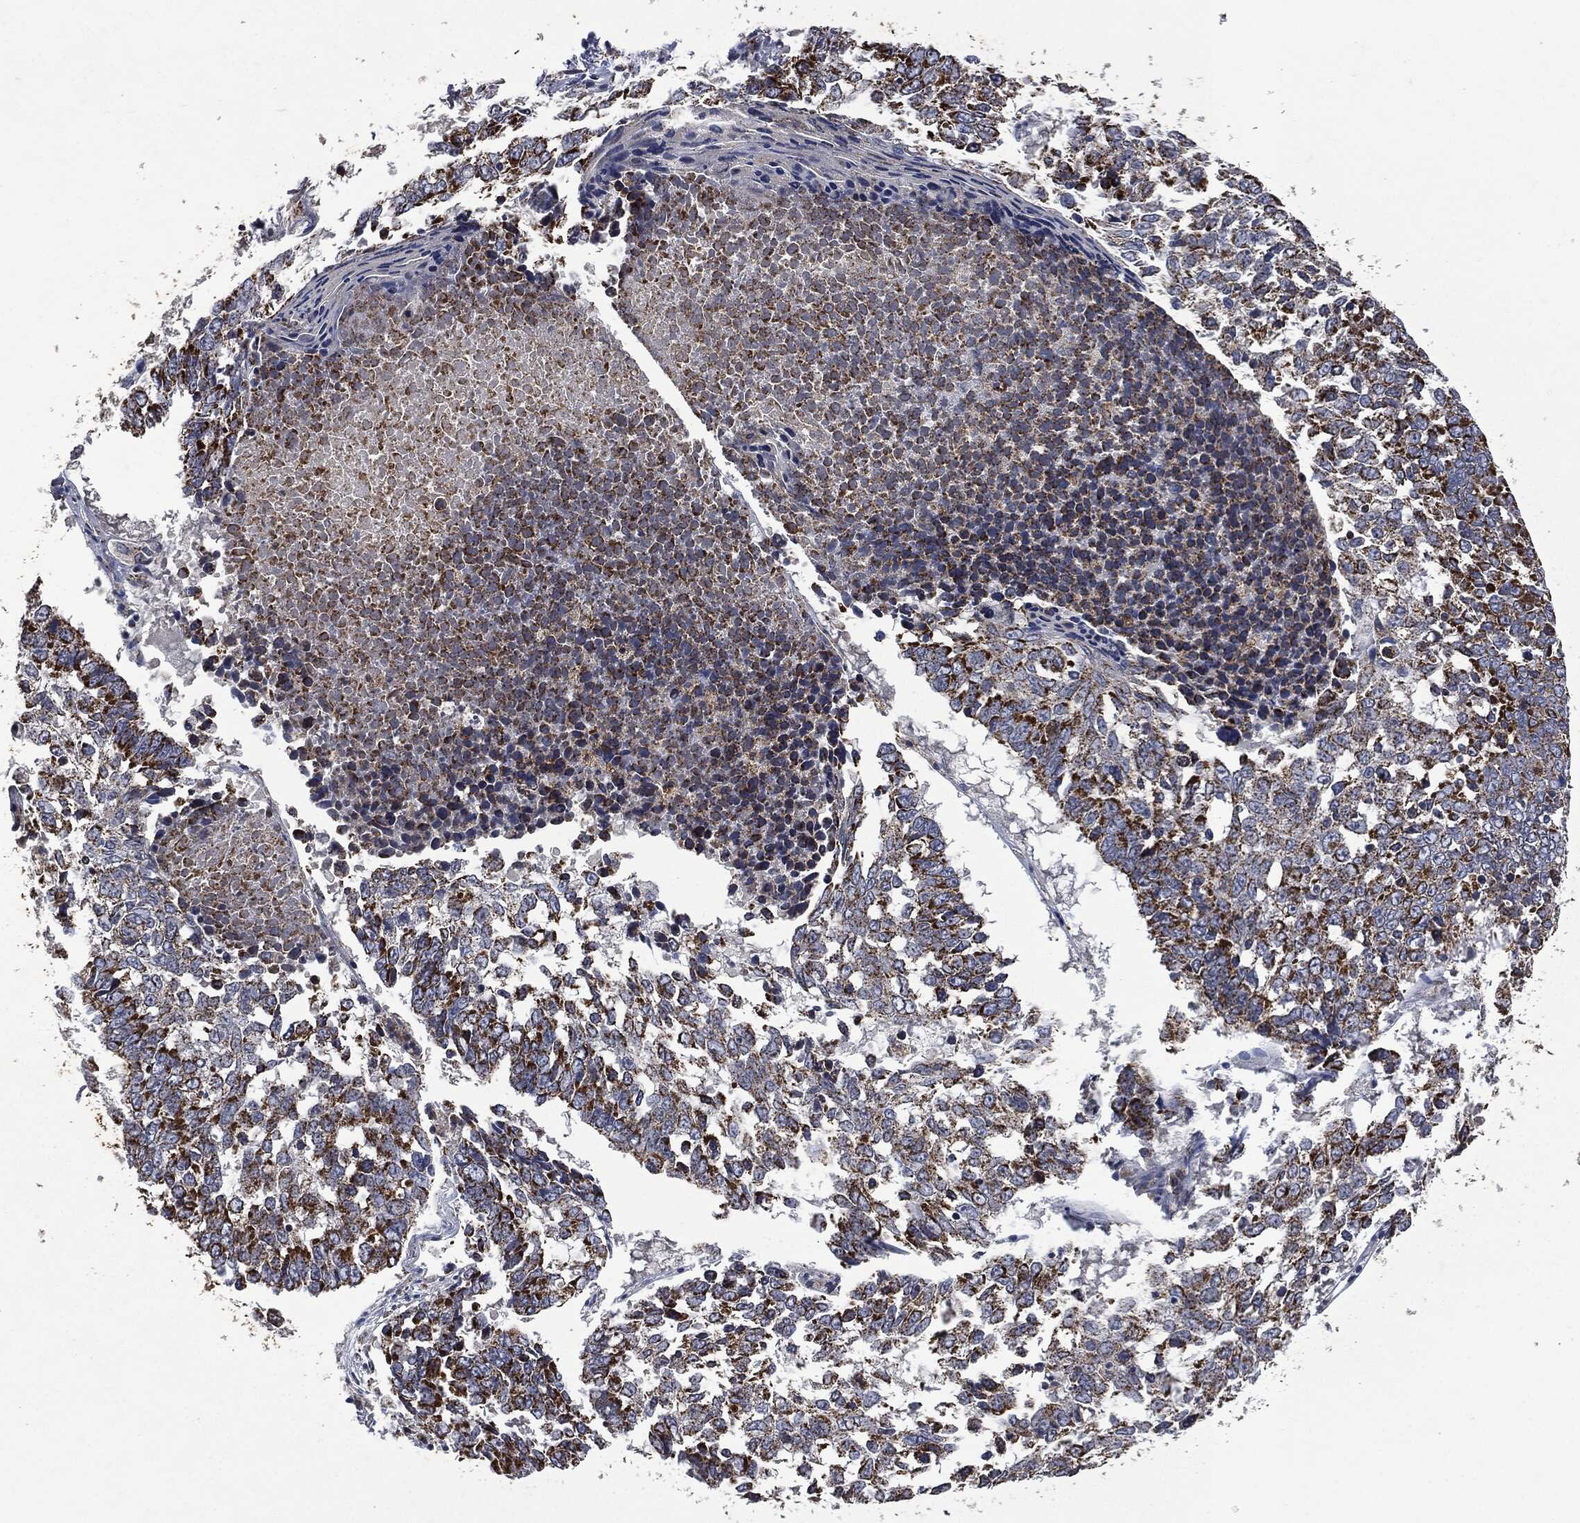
{"staining": {"intensity": "strong", "quantity": ">75%", "location": "cytoplasmic/membranous"}, "tissue": "lung cancer", "cell_type": "Tumor cells", "image_type": "cancer", "snomed": [{"axis": "morphology", "description": "Squamous cell carcinoma, NOS"}, {"axis": "topography", "description": "Lung"}], "caption": "Tumor cells display high levels of strong cytoplasmic/membranous staining in about >75% of cells in lung squamous cell carcinoma.", "gene": "RYK", "patient": {"sex": "male", "age": 82}}